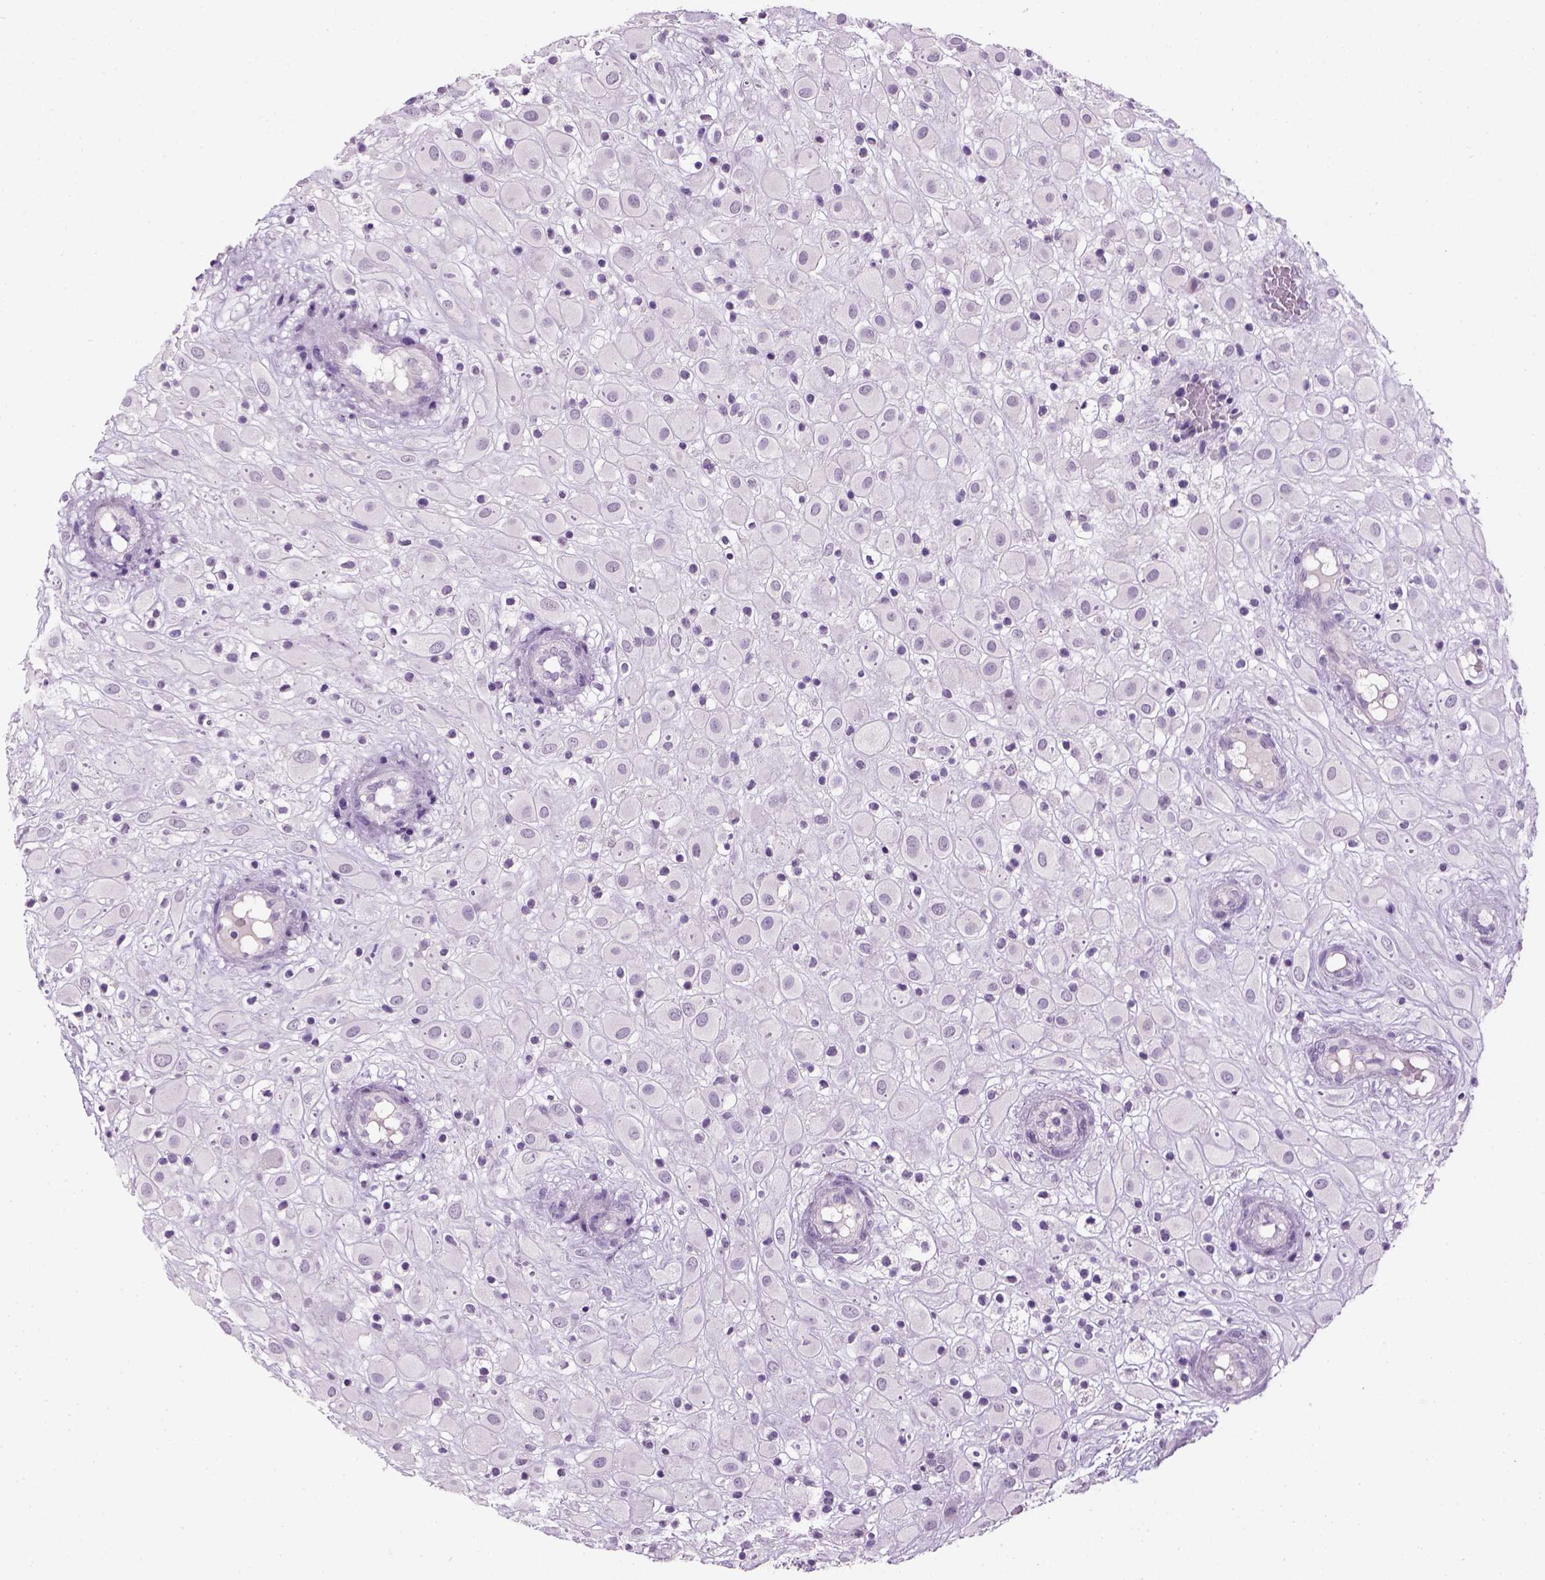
{"staining": {"intensity": "negative", "quantity": "none", "location": "none"}, "tissue": "placenta", "cell_type": "Decidual cells", "image_type": "normal", "snomed": [{"axis": "morphology", "description": "Normal tissue, NOS"}, {"axis": "topography", "description": "Placenta"}], "caption": "A photomicrograph of human placenta is negative for staining in decidual cells. (Stains: DAB (3,3'-diaminobenzidine) immunohistochemistry with hematoxylin counter stain, Microscopy: brightfield microscopy at high magnification).", "gene": "TH", "patient": {"sex": "female", "age": 24}}